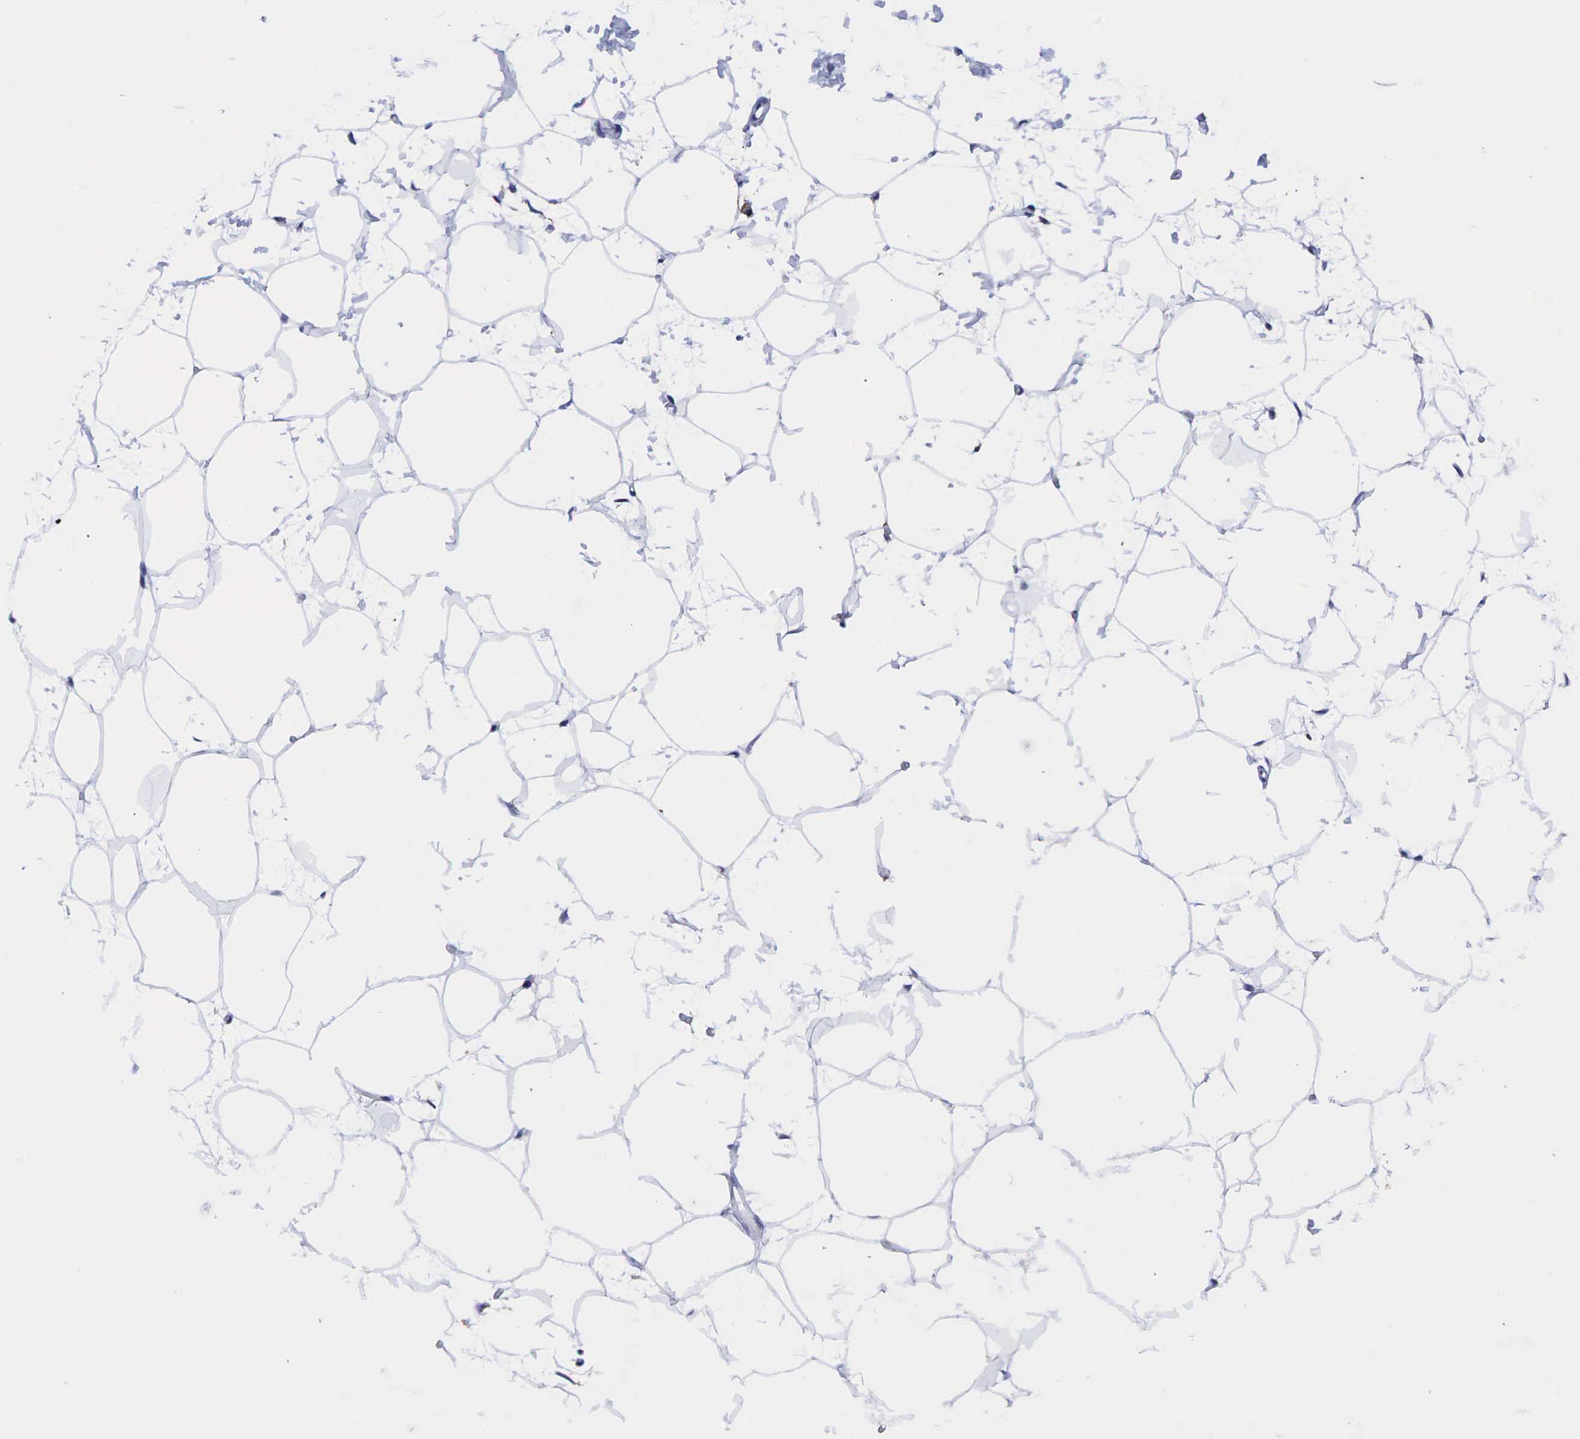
{"staining": {"intensity": "negative", "quantity": "none", "location": "none"}, "tissue": "adipose tissue", "cell_type": "Adipocytes", "image_type": "normal", "snomed": [{"axis": "morphology", "description": "Normal tissue, NOS"}, {"axis": "topography", "description": "Breast"}], "caption": "High power microscopy photomicrograph of an immunohistochemistry histopathology image of normal adipose tissue, revealing no significant expression in adipocytes.", "gene": "PTPRC", "patient": {"sex": "female", "age": 45}}